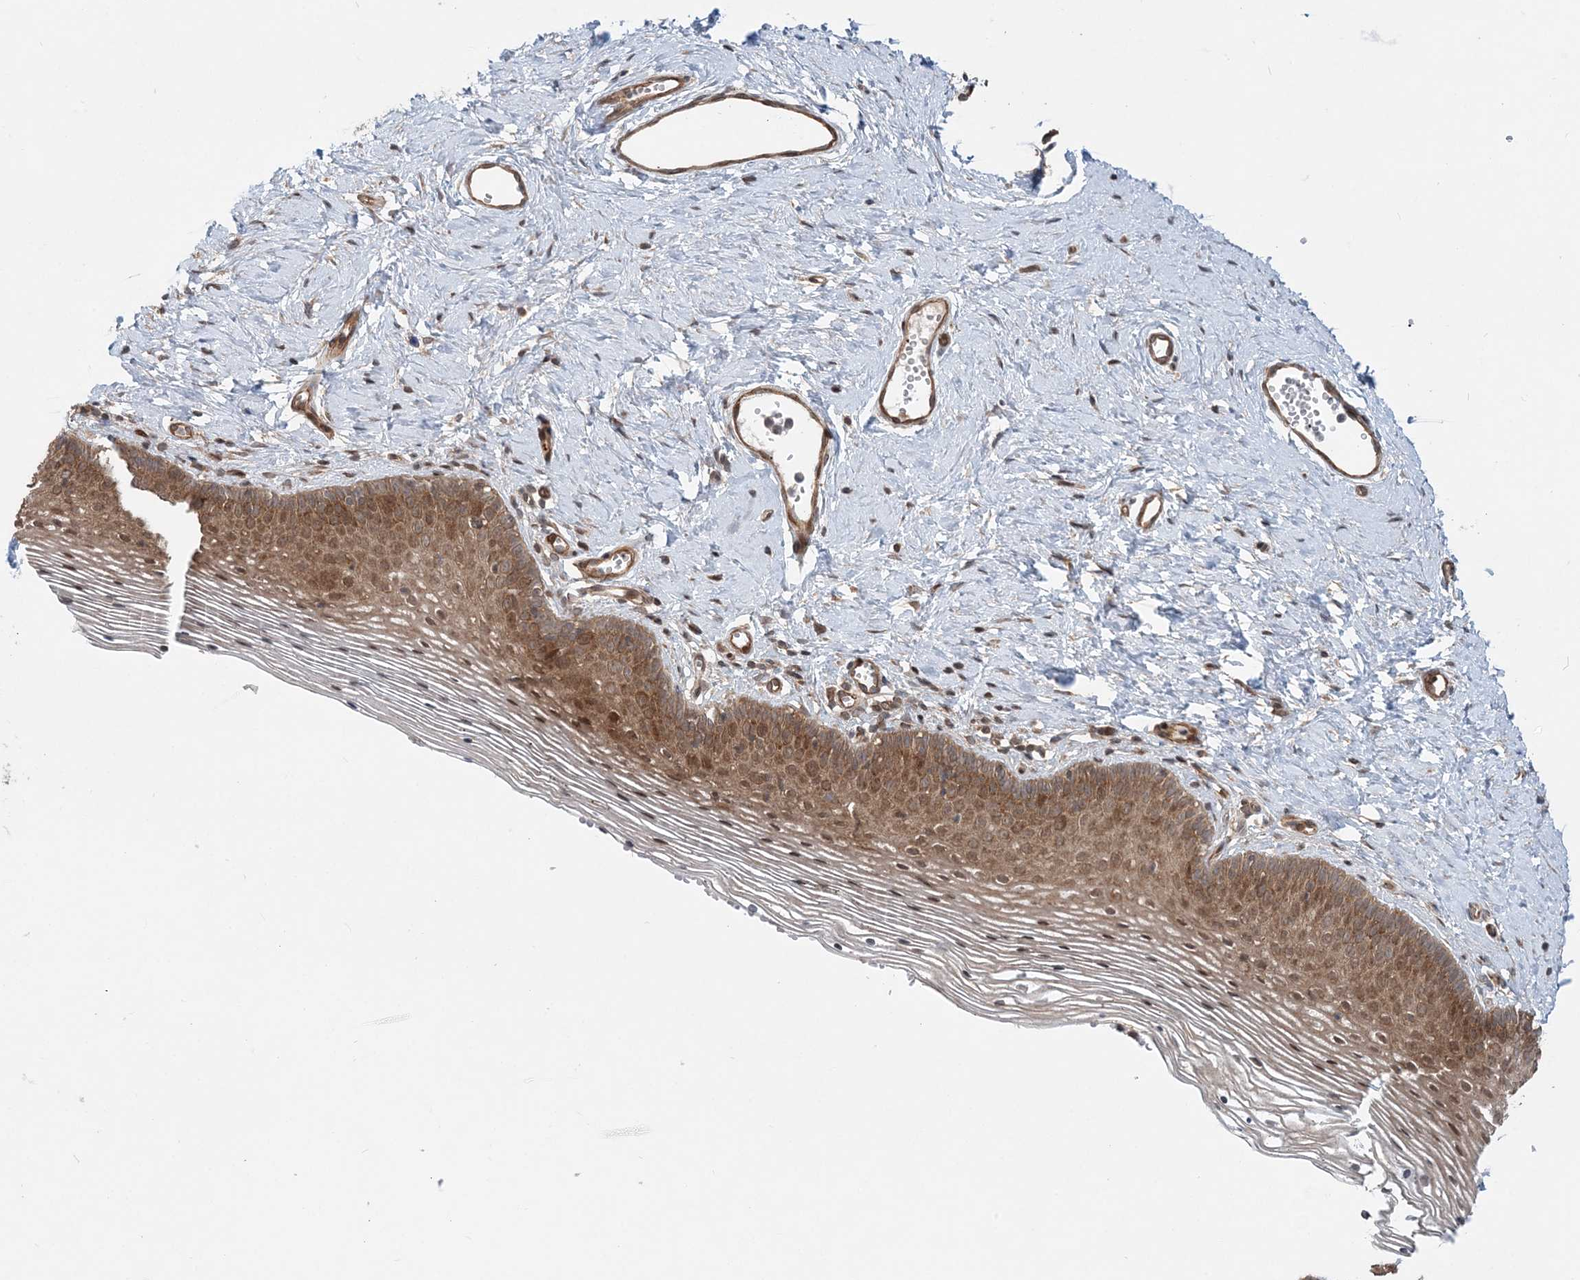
{"staining": {"intensity": "moderate", "quantity": ">75%", "location": "cytoplasmic/membranous,nuclear"}, "tissue": "vagina", "cell_type": "Squamous epithelial cells", "image_type": "normal", "snomed": [{"axis": "morphology", "description": "Normal tissue, NOS"}, {"axis": "topography", "description": "Vagina"}], "caption": "Protein expression analysis of normal vagina exhibits moderate cytoplasmic/membranous,nuclear staining in about >75% of squamous epithelial cells.", "gene": "GEMIN5", "patient": {"sex": "female", "age": 32}}